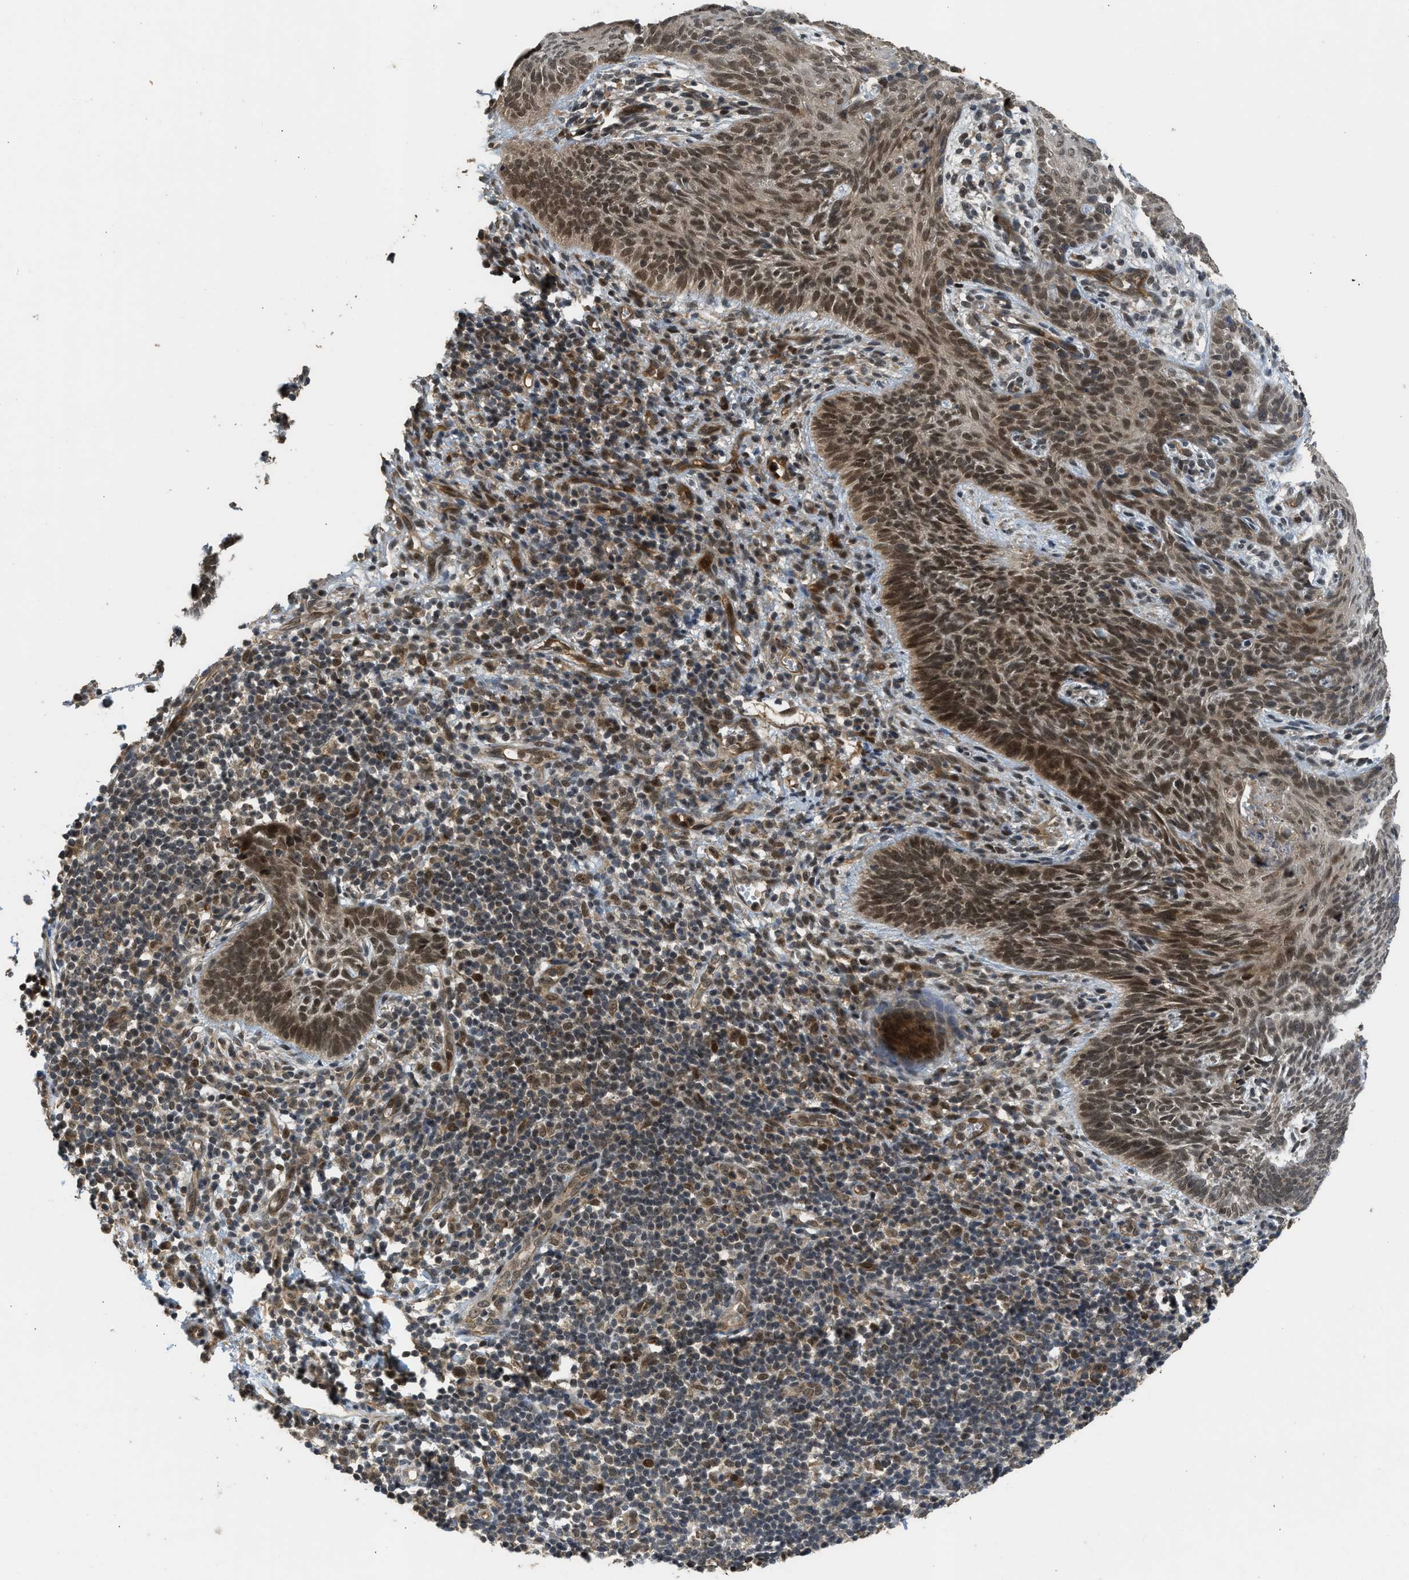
{"staining": {"intensity": "moderate", "quantity": ">75%", "location": "nuclear"}, "tissue": "skin cancer", "cell_type": "Tumor cells", "image_type": "cancer", "snomed": [{"axis": "morphology", "description": "Basal cell carcinoma"}, {"axis": "topography", "description": "Skin"}], "caption": "Immunohistochemical staining of basal cell carcinoma (skin) exhibits medium levels of moderate nuclear protein expression in about >75% of tumor cells. (DAB (3,3'-diaminobenzidine) IHC, brown staining for protein, blue staining for nuclei).", "gene": "GET1", "patient": {"sex": "male", "age": 60}}